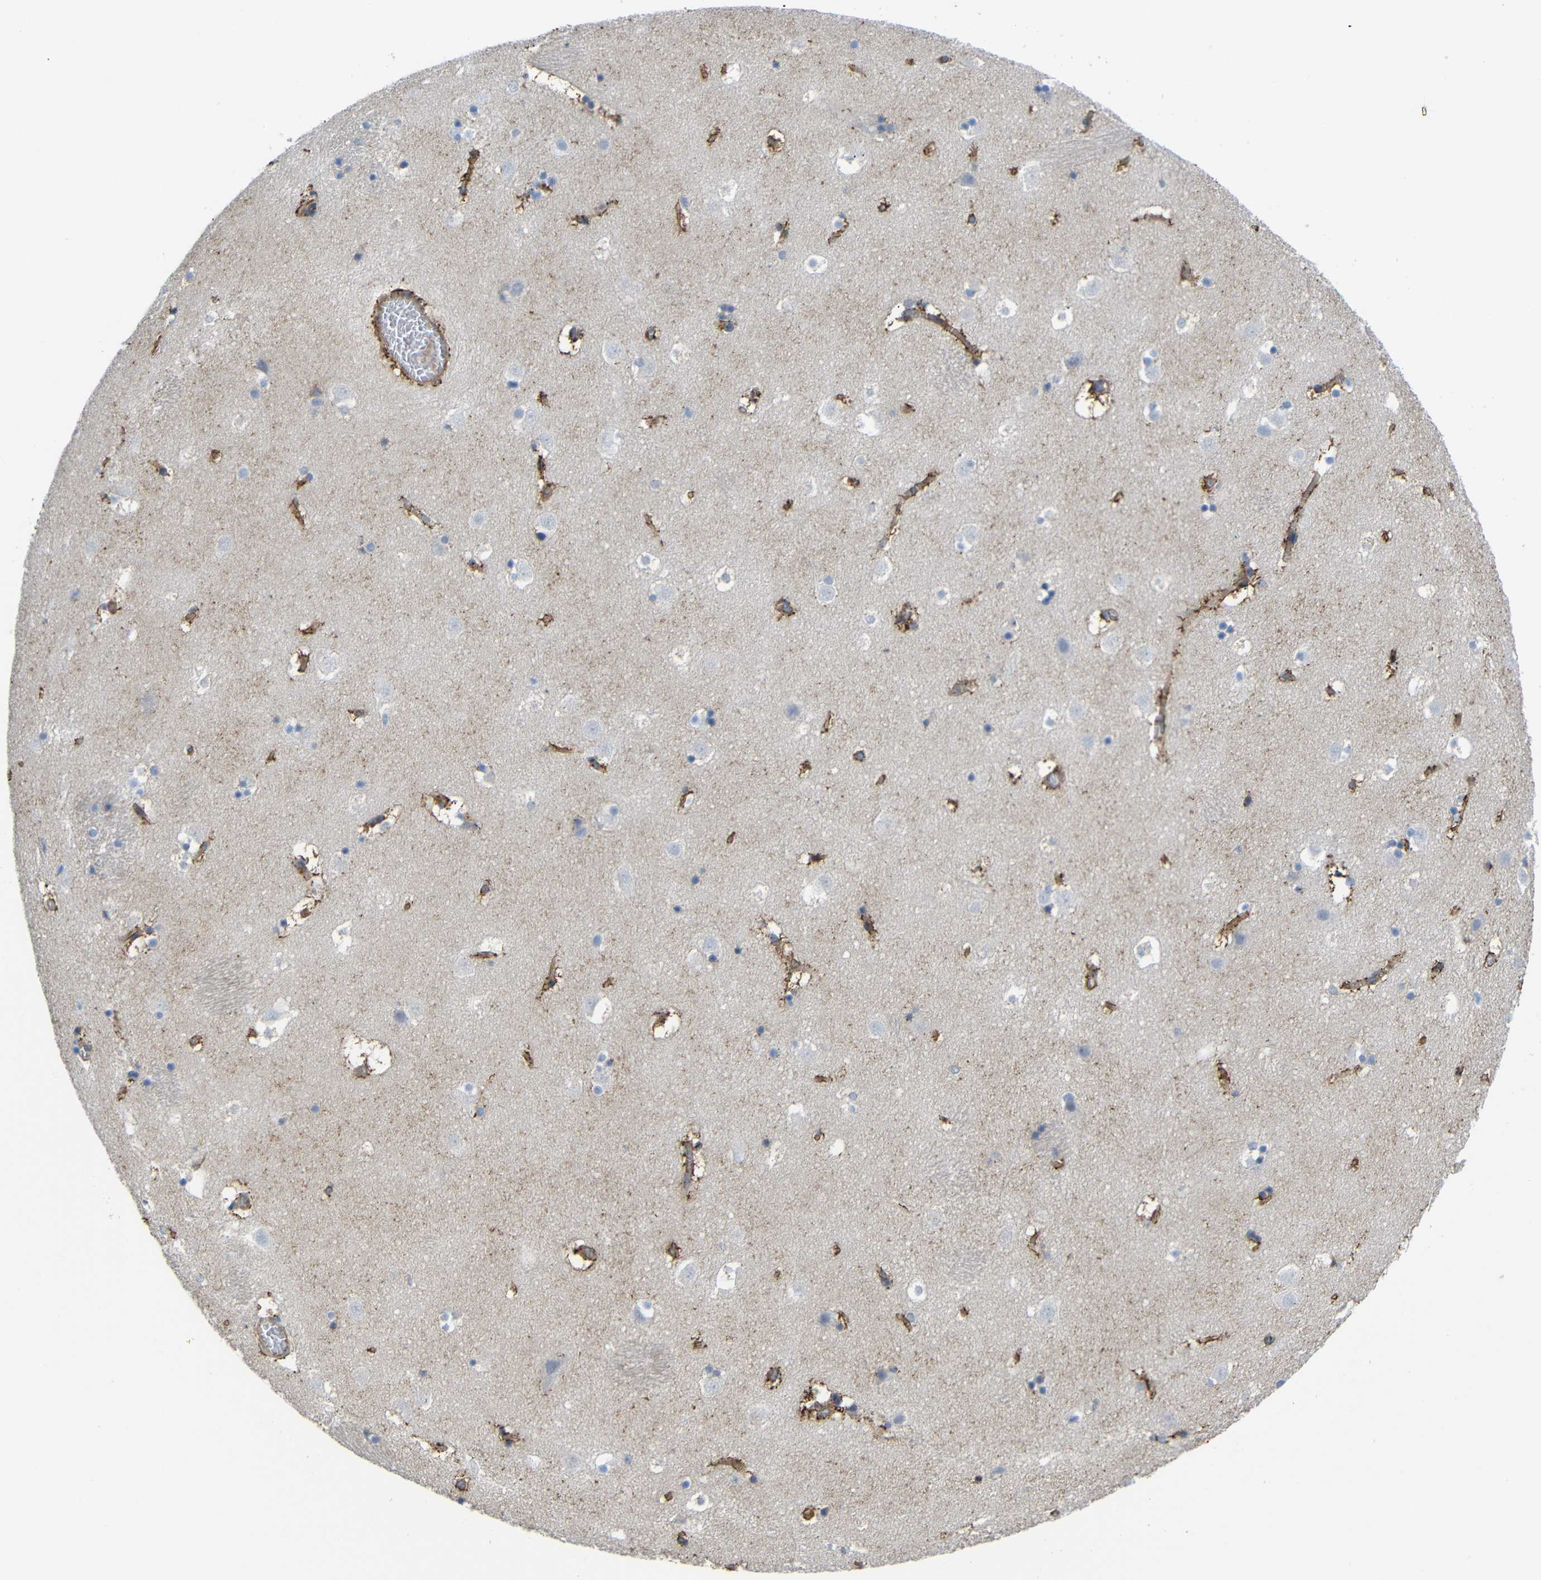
{"staining": {"intensity": "negative", "quantity": "none", "location": "none"}, "tissue": "caudate", "cell_type": "Glial cells", "image_type": "normal", "snomed": [{"axis": "morphology", "description": "Normal tissue, NOS"}, {"axis": "topography", "description": "Lateral ventricle wall"}], "caption": "High power microscopy histopathology image of an immunohistochemistry micrograph of benign caudate, revealing no significant expression in glial cells.", "gene": "SYPL1", "patient": {"sex": "male", "age": 45}}